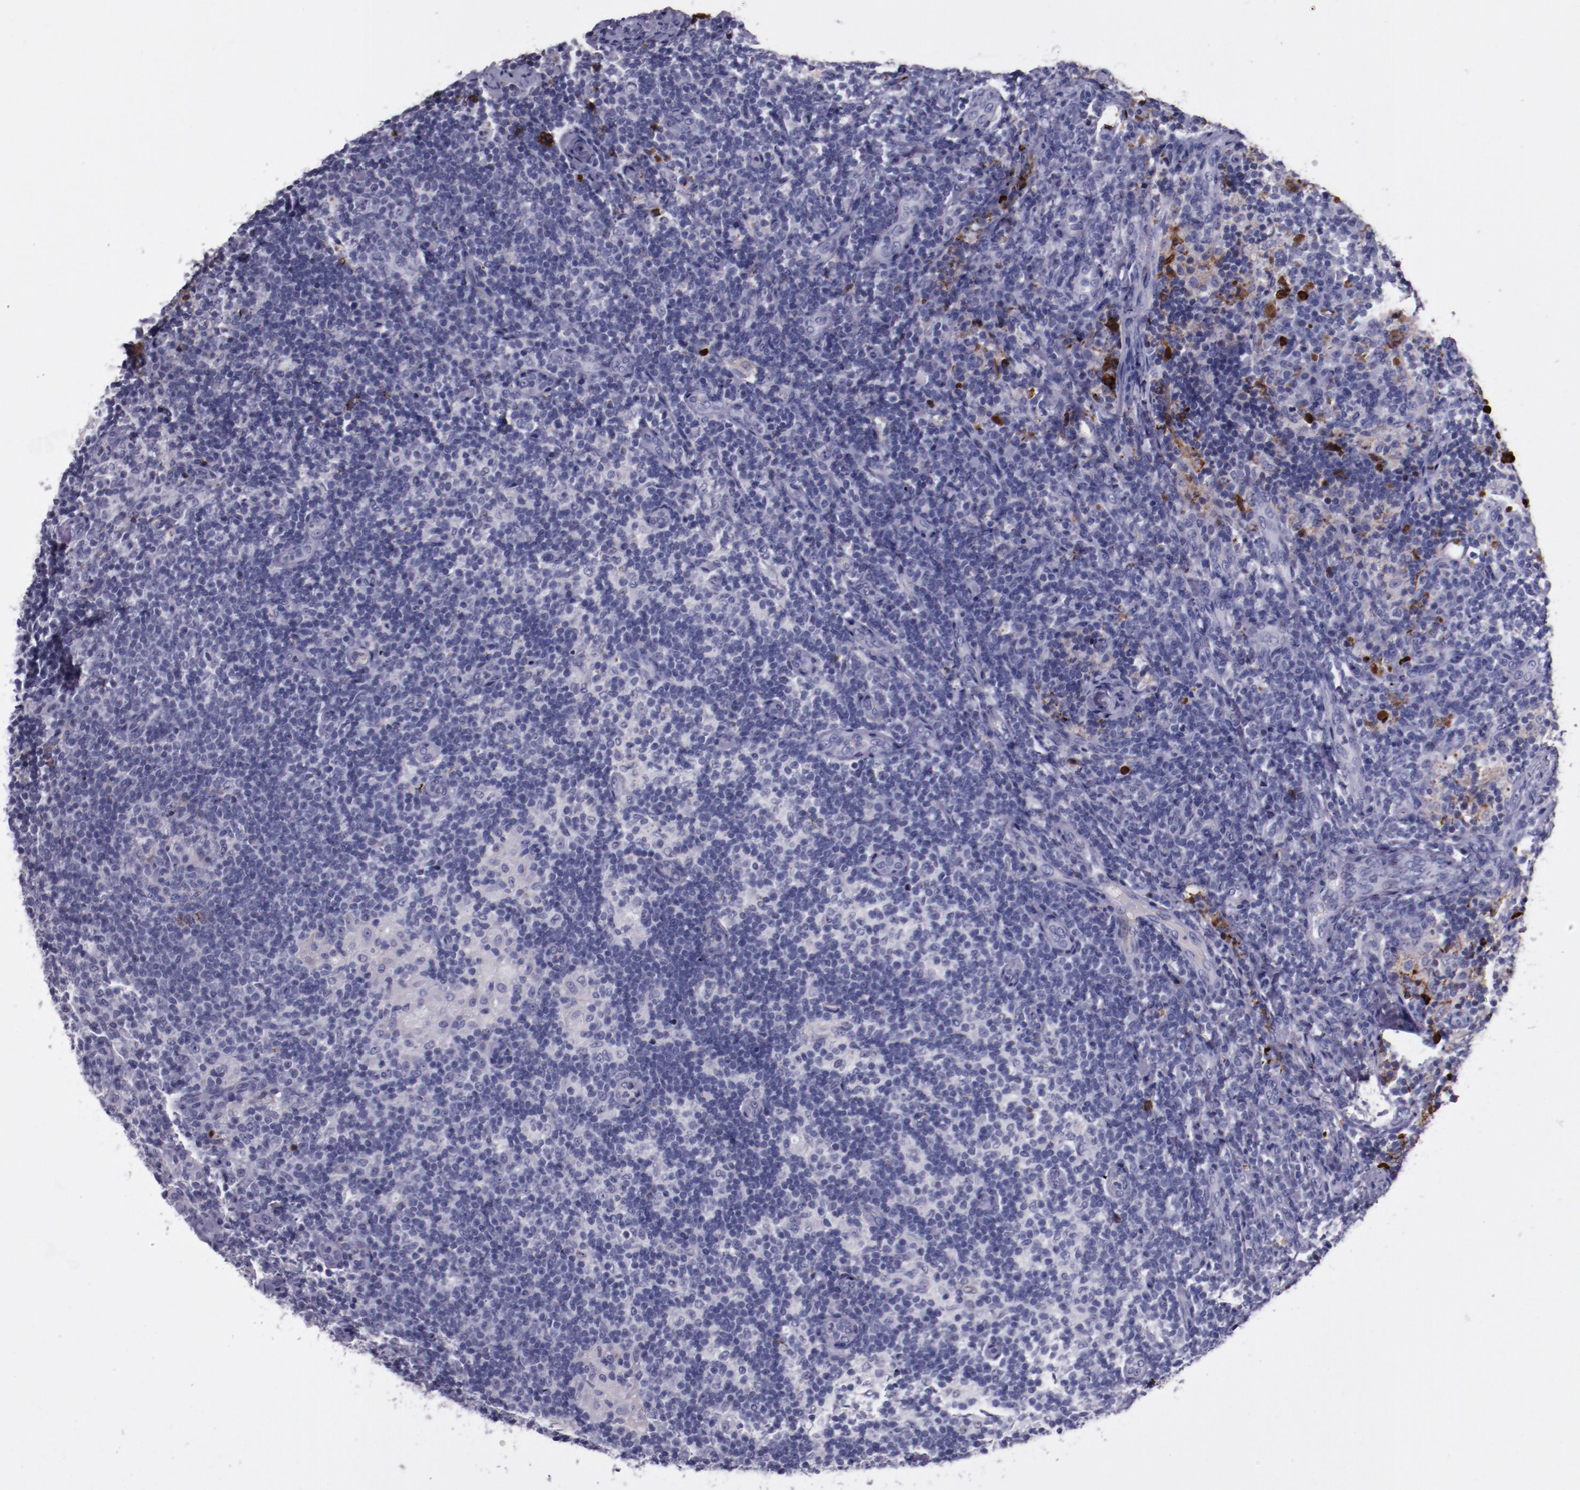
{"staining": {"intensity": "negative", "quantity": "none", "location": "none"}, "tissue": "lymph node", "cell_type": "Germinal center cells", "image_type": "normal", "snomed": [{"axis": "morphology", "description": "Normal tissue, NOS"}, {"axis": "morphology", "description": "Inflammation, NOS"}, {"axis": "topography", "description": "Lymph node"}], "caption": "Immunohistochemistry of unremarkable human lymph node exhibits no positivity in germinal center cells. (Stains: DAB IHC with hematoxylin counter stain, Microscopy: brightfield microscopy at high magnification).", "gene": "APOH", "patient": {"sex": "male", "age": 46}}